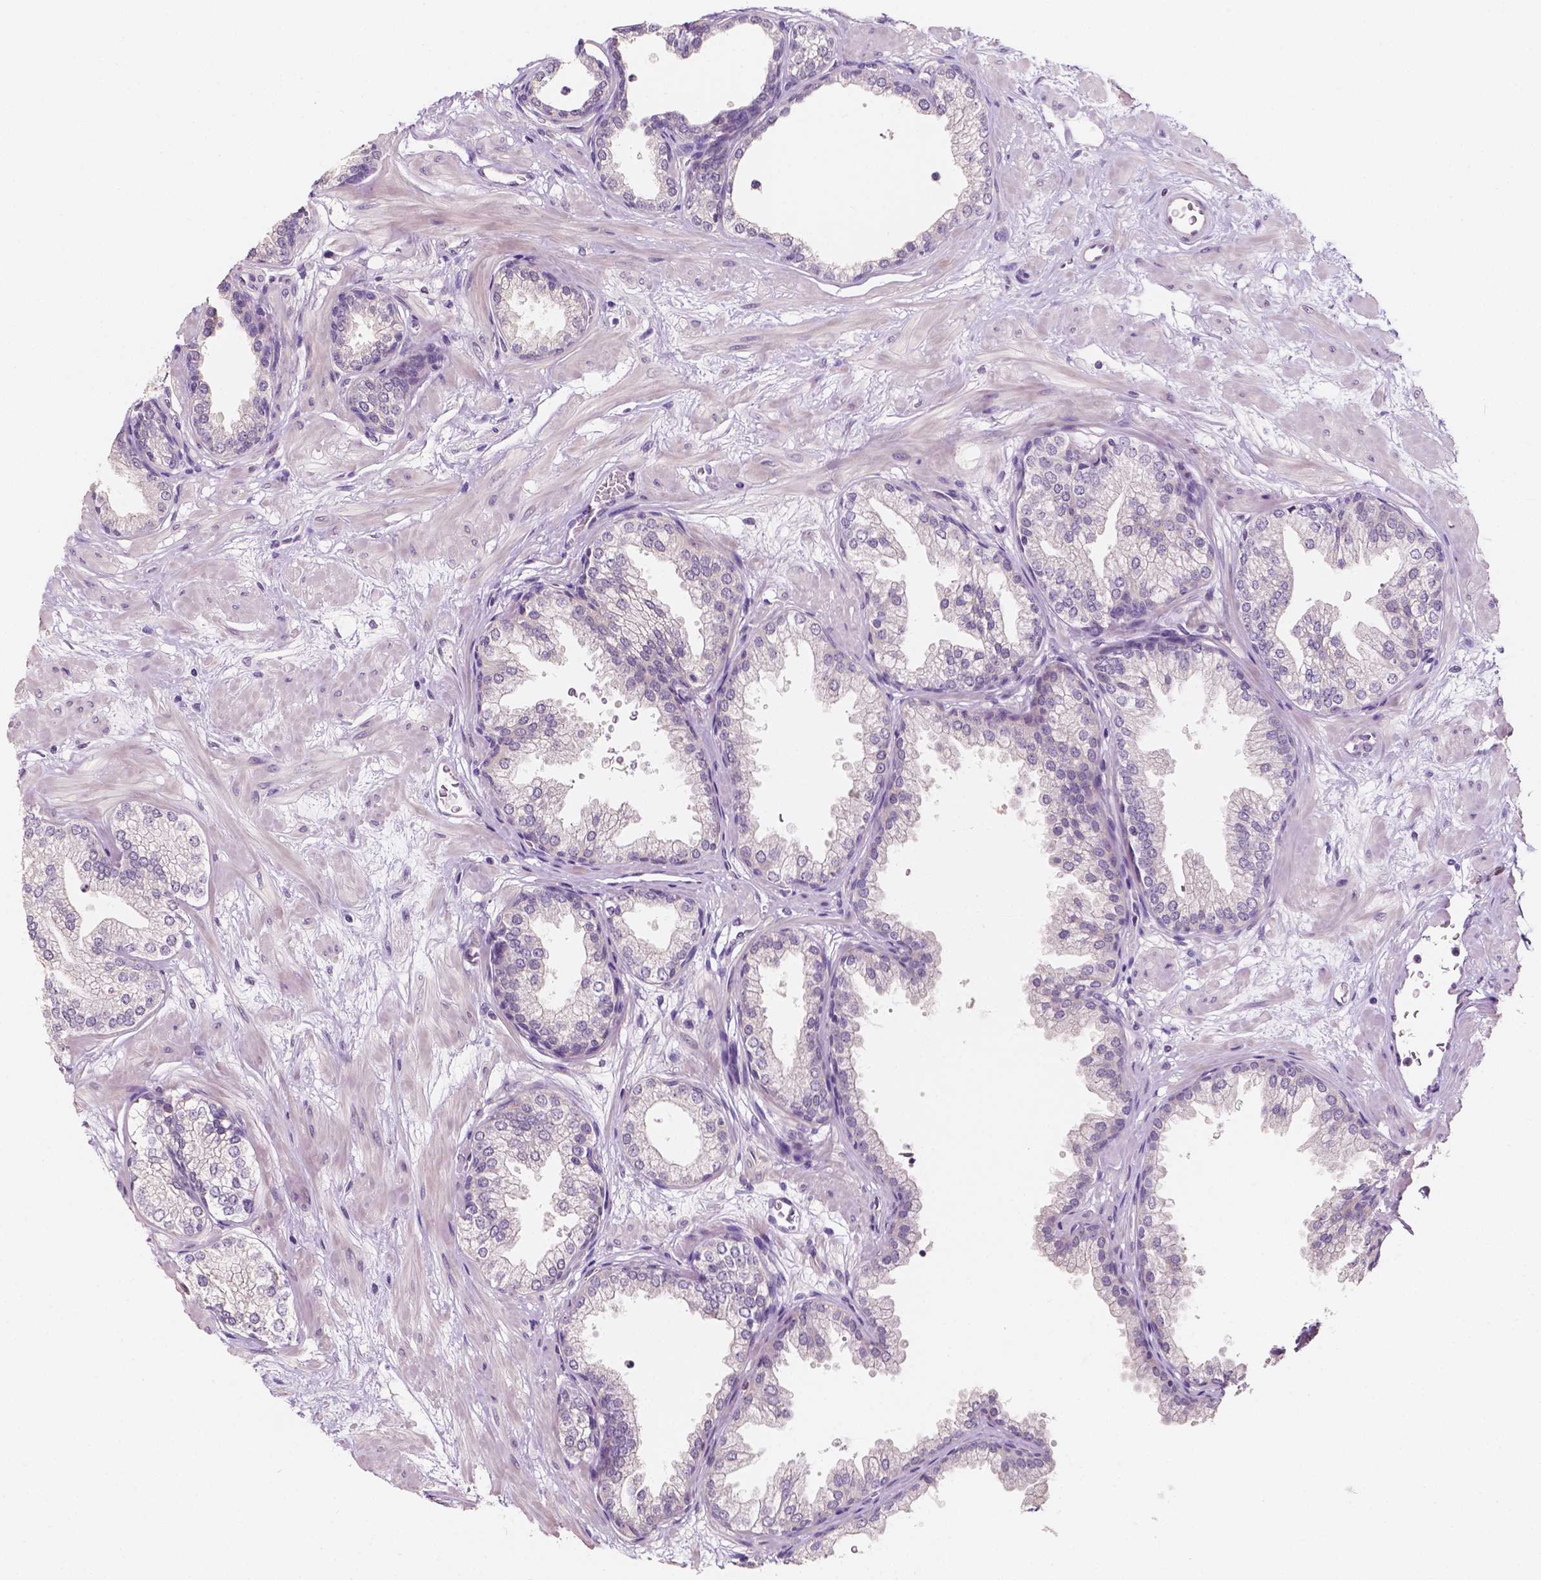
{"staining": {"intensity": "negative", "quantity": "none", "location": "none"}, "tissue": "prostate", "cell_type": "Glandular cells", "image_type": "normal", "snomed": [{"axis": "morphology", "description": "Normal tissue, NOS"}, {"axis": "topography", "description": "Prostate"}], "caption": "Immunohistochemical staining of unremarkable prostate exhibits no significant positivity in glandular cells. (IHC, brightfield microscopy, high magnification).", "gene": "TAL1", "patient": {"sex": "male", "age": 37}}